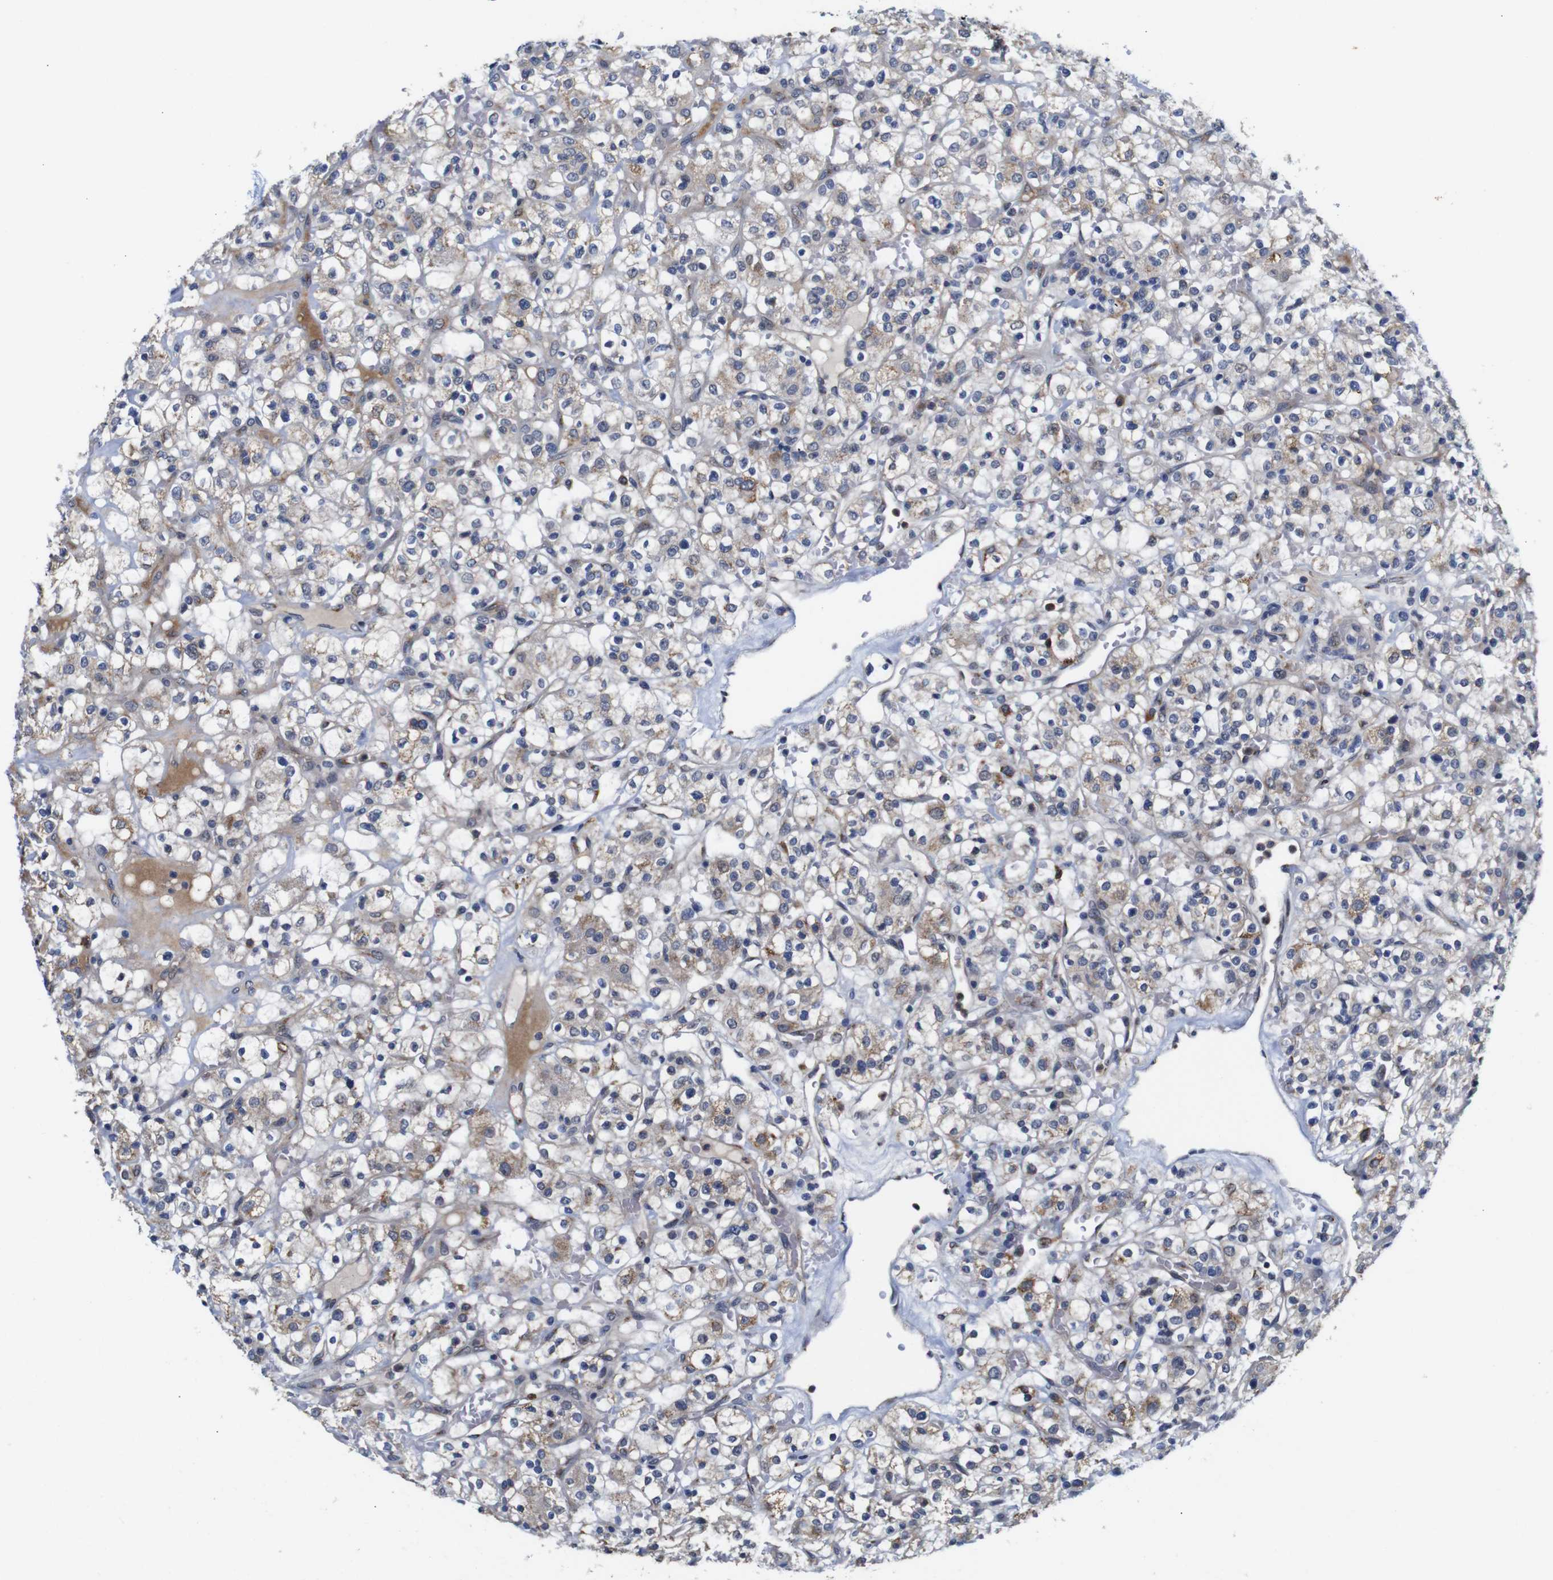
{"staining": {"intensity": "weak", "quantity": "25%-75%", "location": "cytoplasmic/membranous"}, "tissue": "renal cancer", "cell_type": "Tumor cells", "image_type": "cancer", "snomed": [{"axis": "morphology", "description": "Normal tissue, NOS"}, {"axis": "morphology", "description": "Adenocarcinoma, NOS"}, {"axis": "topography", "description": "Kidney"}], "caption": "Tumor cells reveal weak cytoplasmic/membranous expression in about 25%-75% of cells in renal cancer (adenocarcinoma).", "gene": "FURIN", "patient": {"sex": "female", "age": 72}}